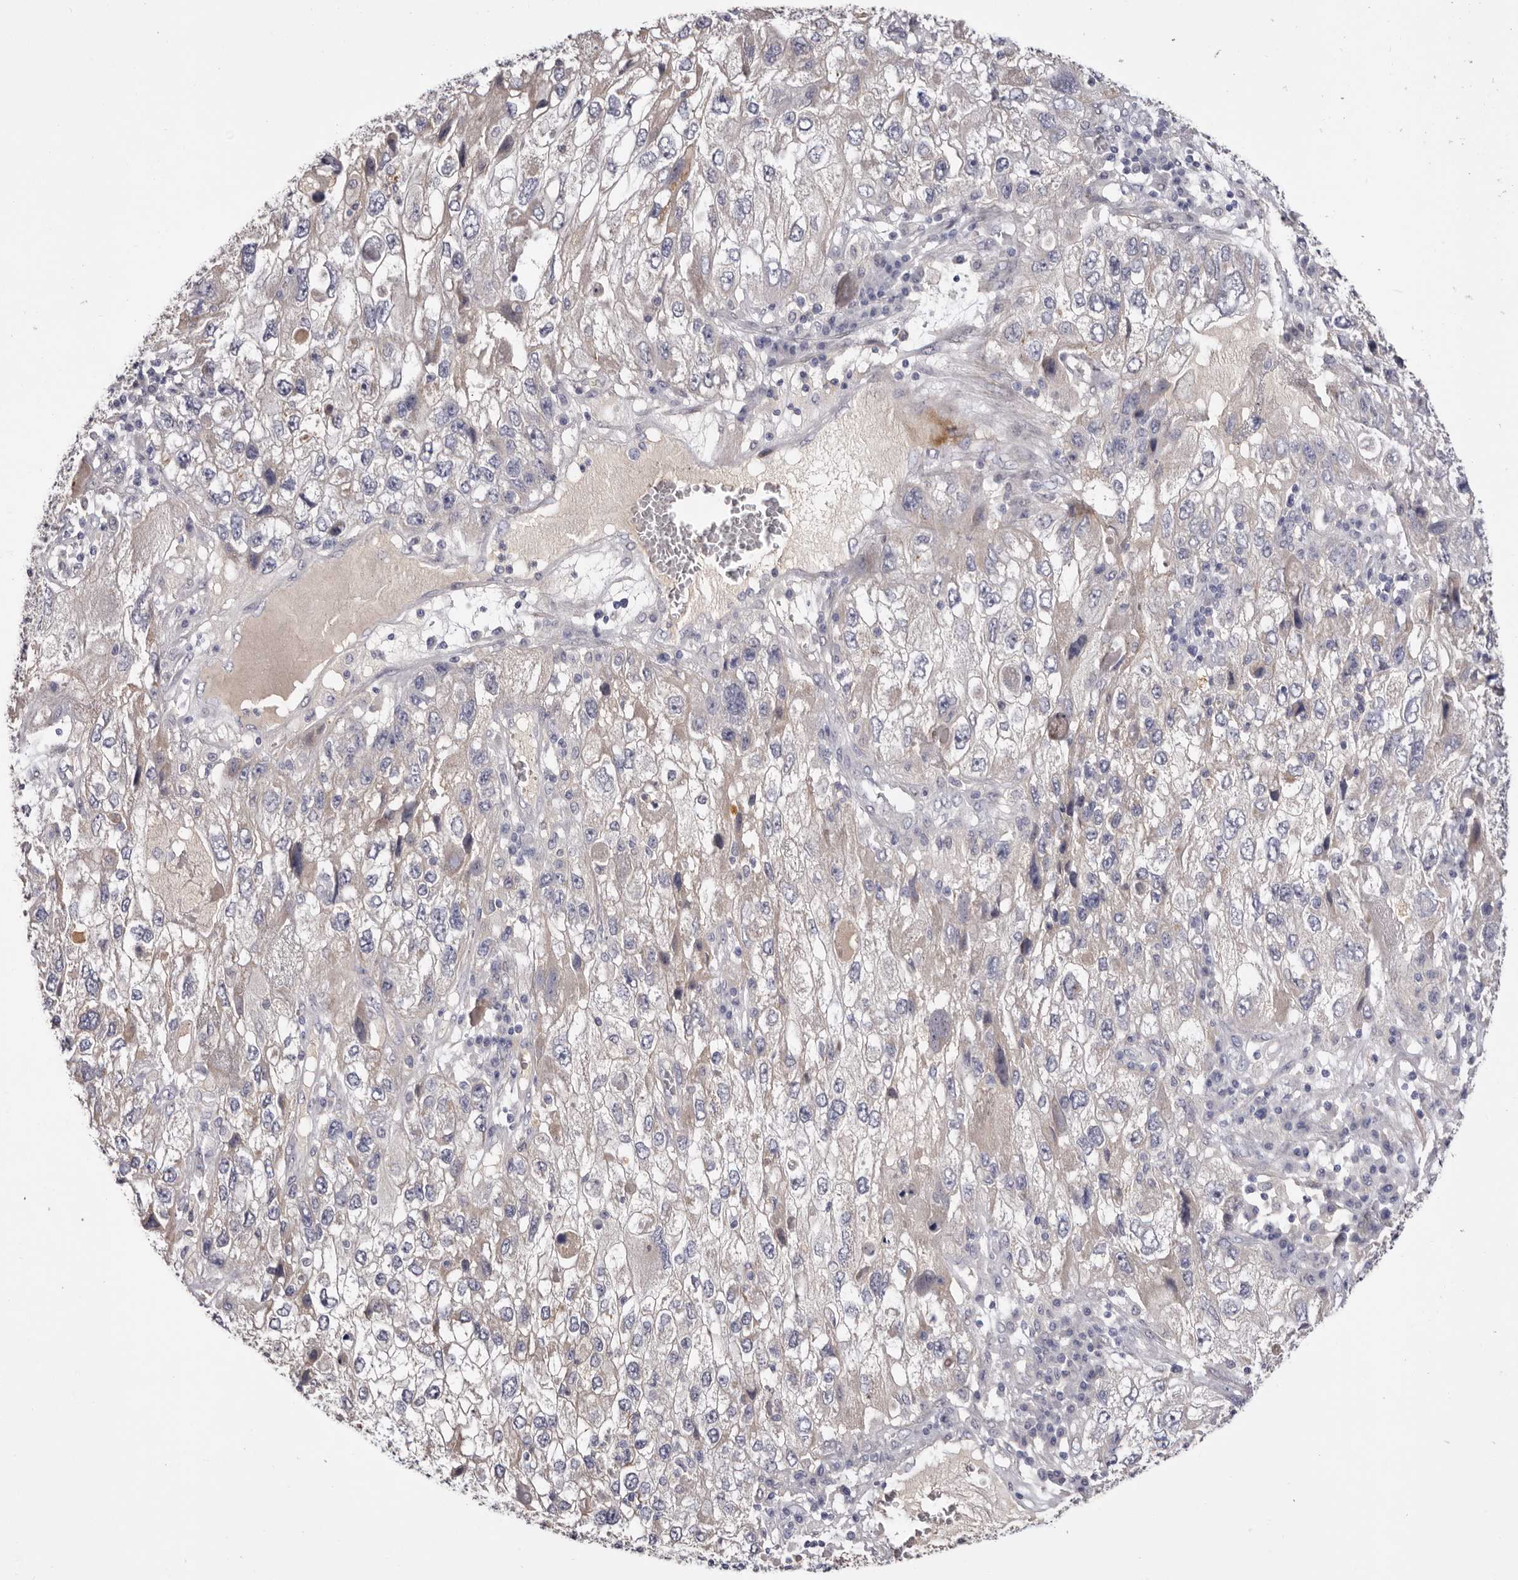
{"staining": {"intensity": "negative", "quantity": "none", "location": "none"}, "tissue": "endometrial cancer", "cell_type": "Tumor cells", "image_type": "cancer", "snomed": [{"axis": "morphology", "description": "Adenocarcinoma, NOS"}, {"axis": "topography", "description": "Endometrium"}], "caption": "This is a micrograph of immunohistochemistry (IHC) staining of endometrial adenocarcinoma, which shows no staining in tumor cells. (Stains: DAB (3,3'-diaminobenzidine) immunohistochemistry with hematoxylin counter stain, Microscopy: brightfield microscopy at high magnification).", "gene": "LMLN", "patient": {"sex": "female", "age": 49}}